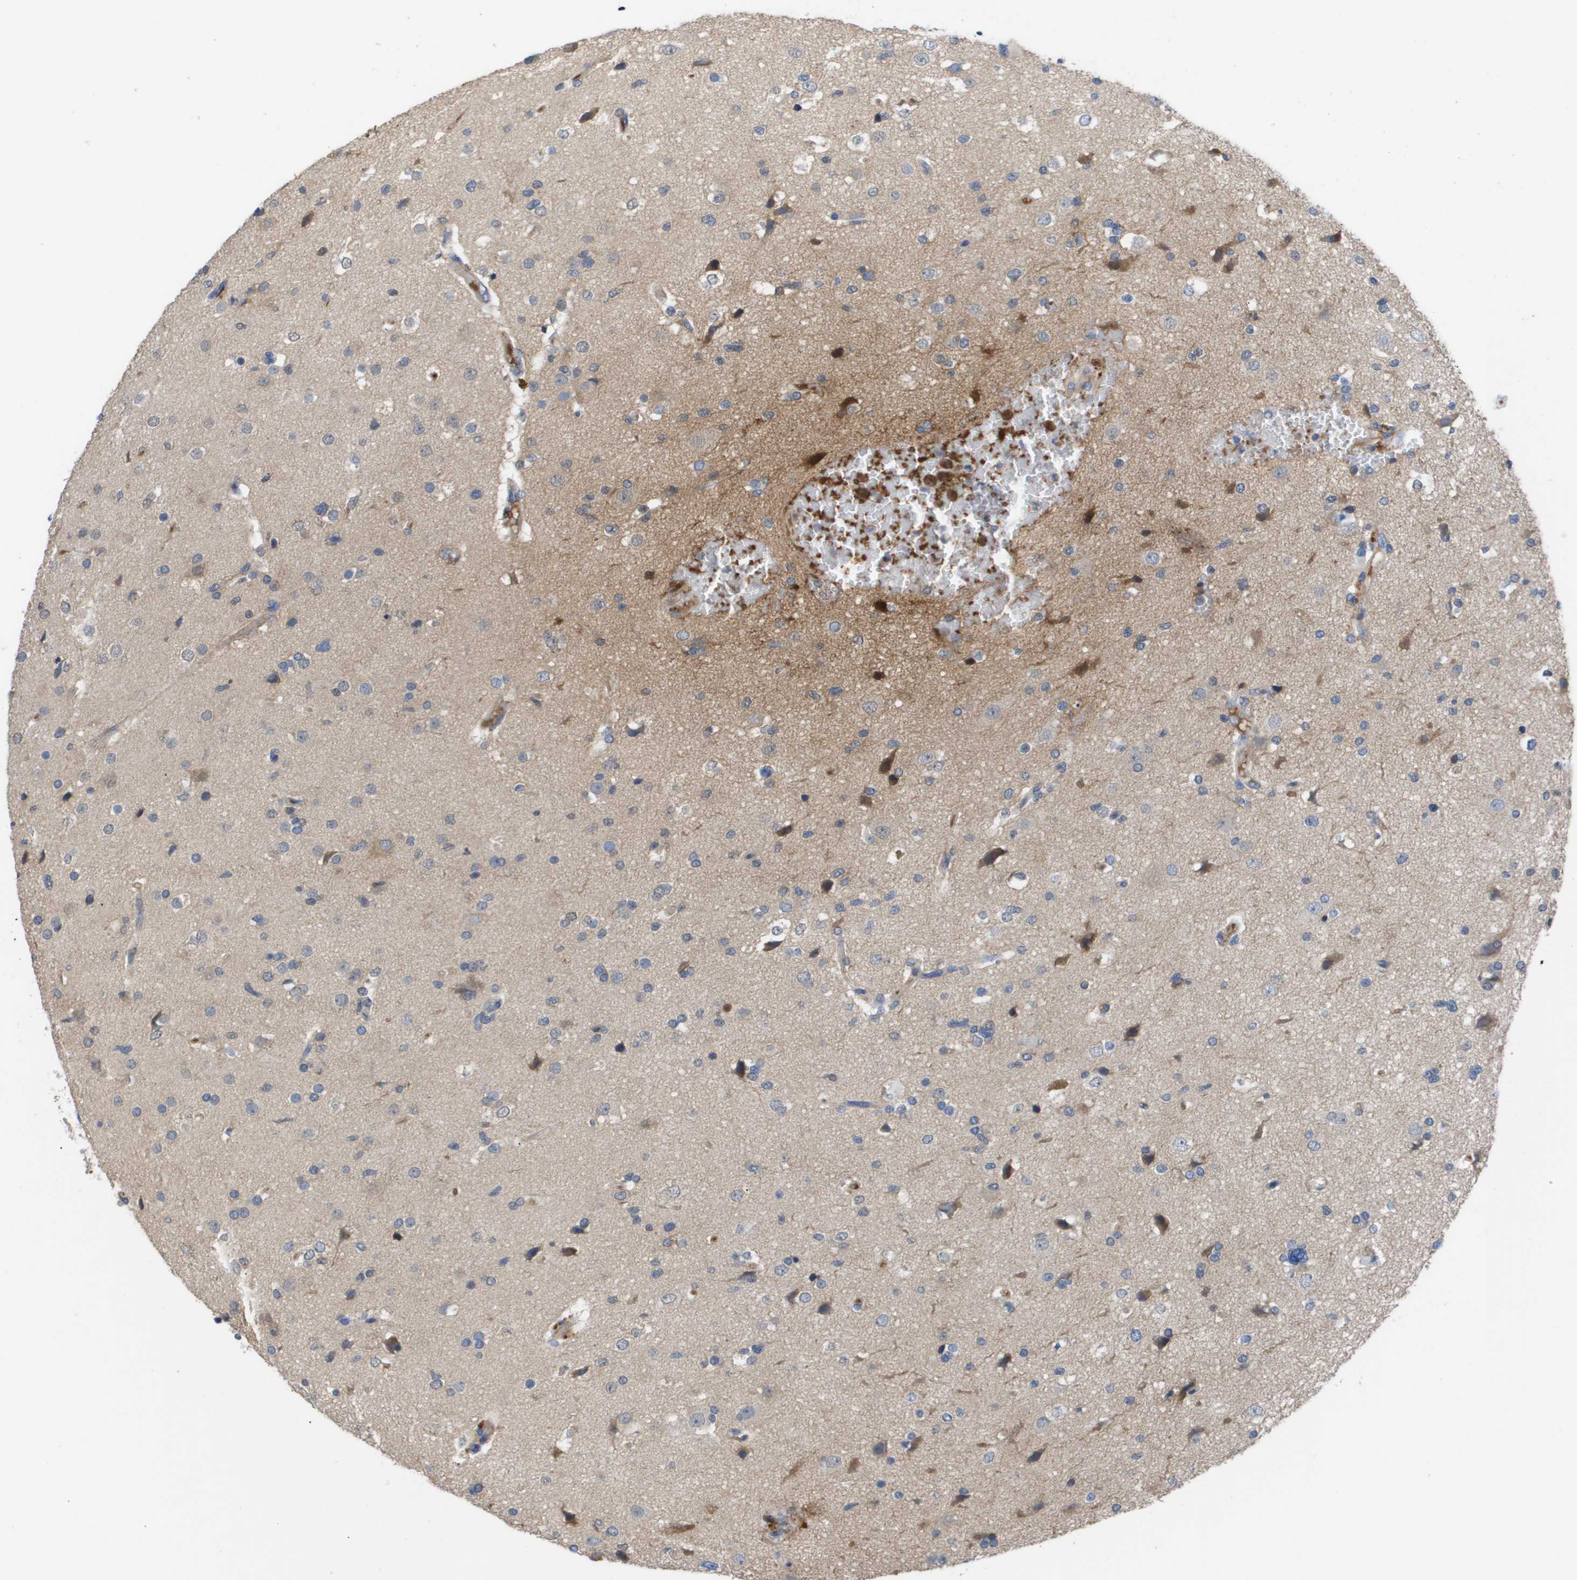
{"staining": {"intensity": "negative", "quantity": "none", "location": "none"}, "tissue": "glioma", "cell_type": "Tumor cells", "image_type": "cancer", "snomed": [{"axis": "morphology", "description": "Glioma, malignant, High grade"}, {"axis": "topography", "description": "Brain"}], "caption": "Immunohistochemical staining of malignant high-grade glioma shows no significant positivity in tumor cells.", "gene": "SERPINA6", "patient": {"sex": "male", "age": 33}}